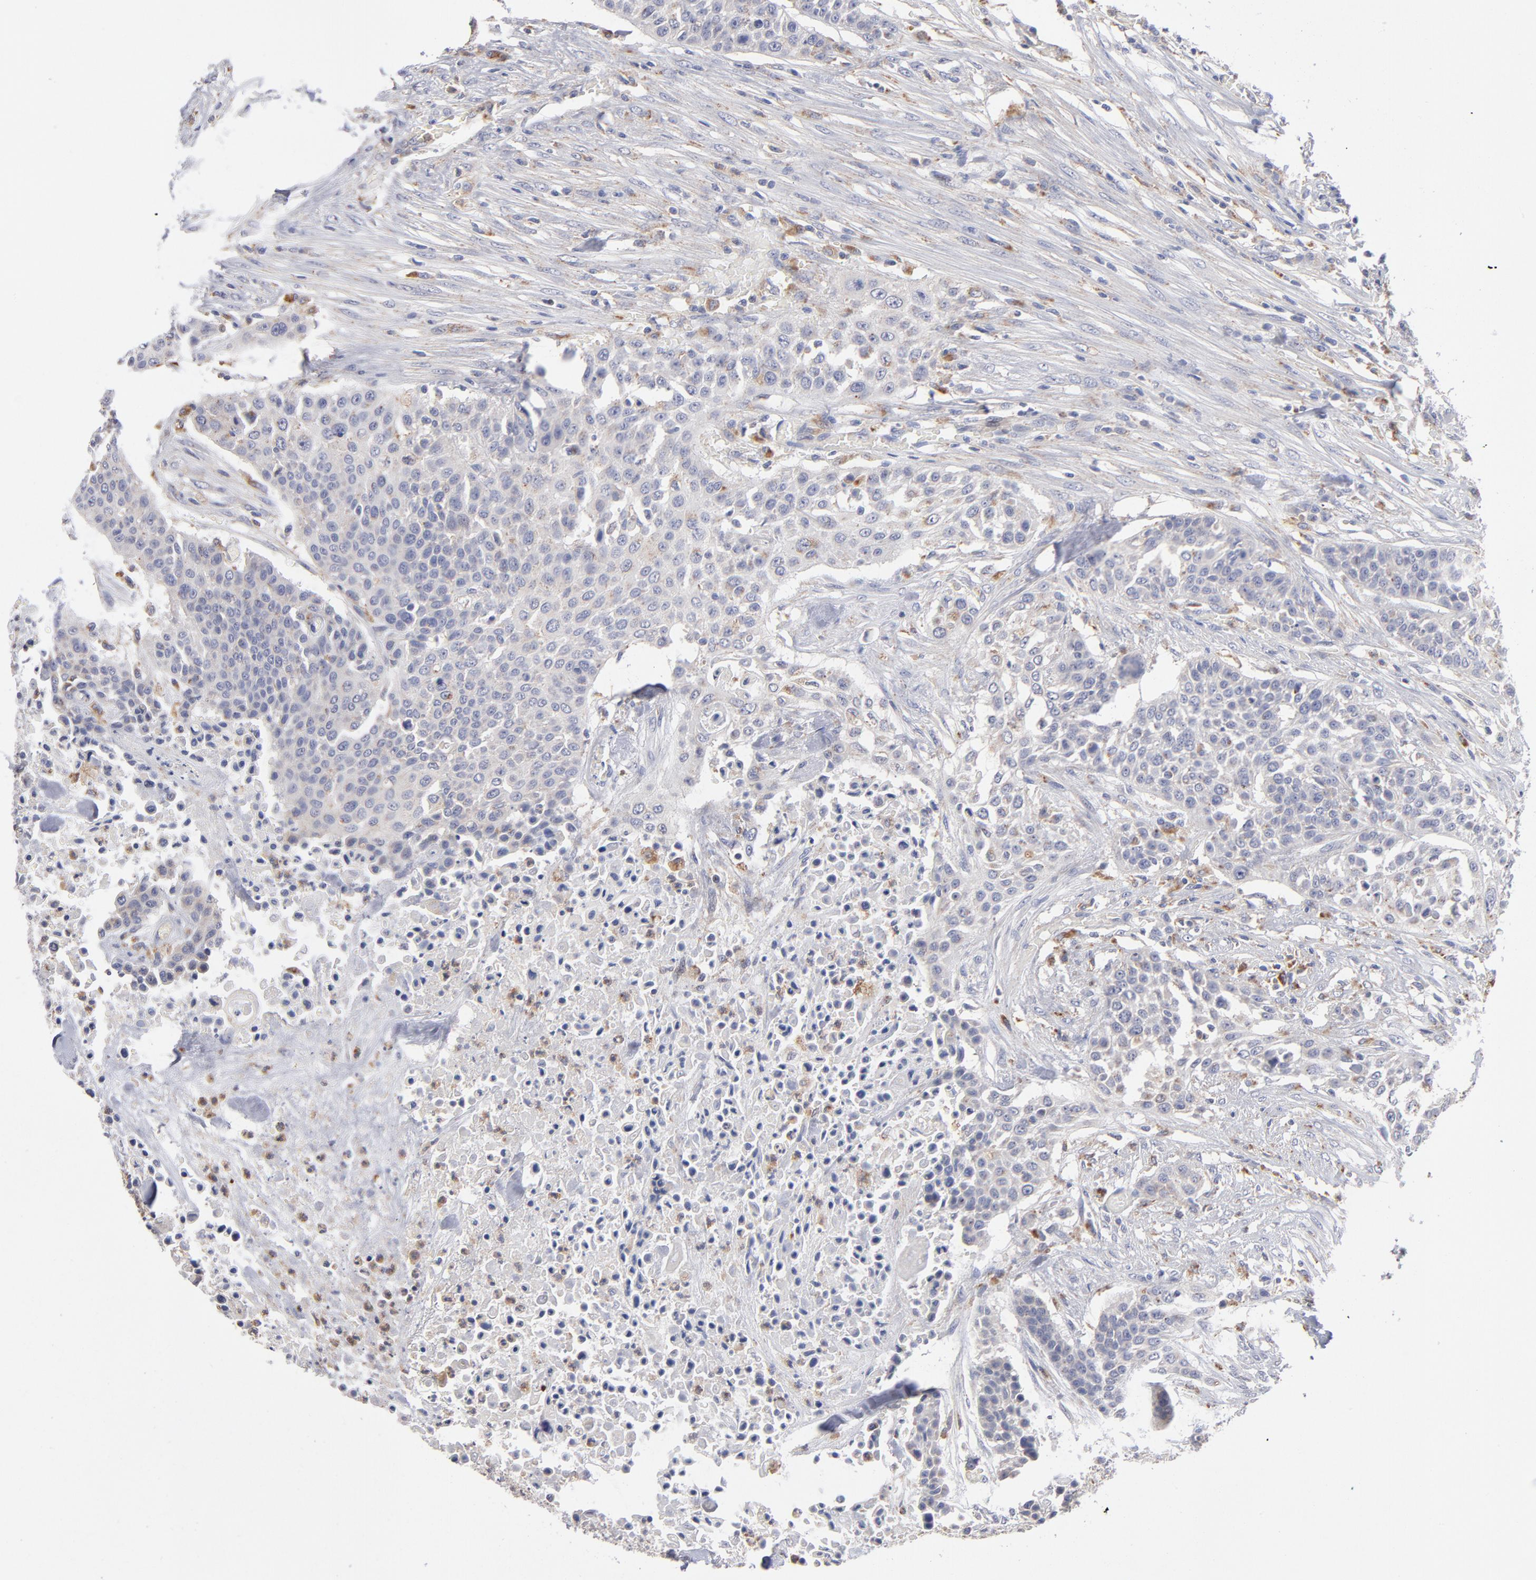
{"staining": {"intensity": "weak", "quantity": ">75%", "location": "cytoplasmic/membranous"}, "tissue": "urothelial cancer", "cell_type": "Tumor cells", "image_type": "cancer", "snomed": [{"axis": "morphology", "description": "Urothelial carcinoma, High grade"}, {"axis": "topography", "description": "Urinary bladder"}], "caption": "Human urothelial cancer stained with a brown dye shows weak cytoplasmic/membranous positive staining in about >75% of tumor cells.", "gene": "RRAGB", "patient": {"sex": "male", "age": 74}}